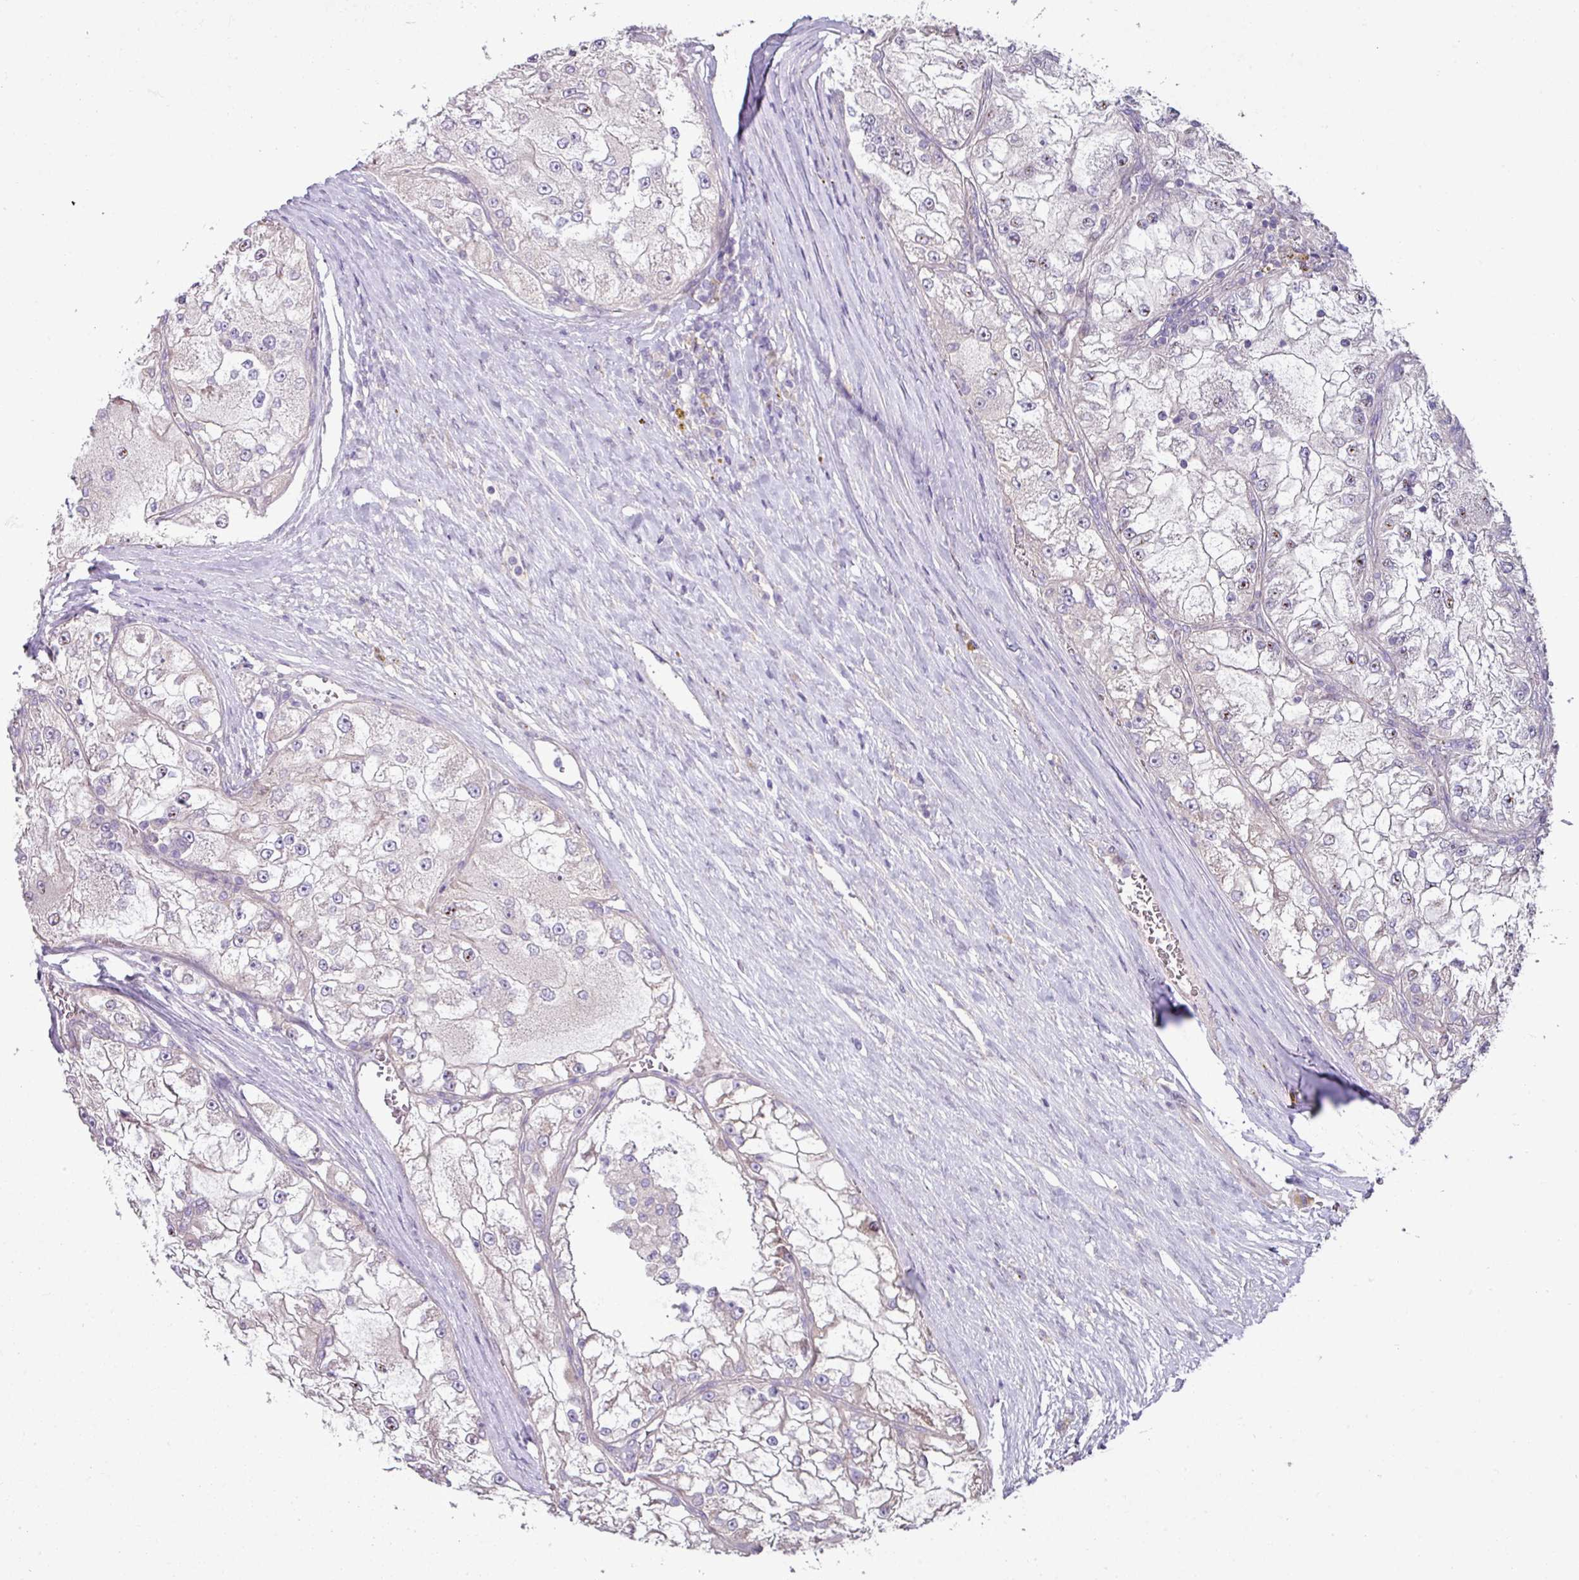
{"staining": {"intensity": "negative", "quantity": "none", "location": "none"}, "tissue": "renal cancer", "cell_type": "Tumor cells", "image_type": "cancer", "snomed": [{"axis": "morphology", "description": "Adenocarcinoma, NOS"}, {"axis": "topography", "description": "Kidney"}], "caption": "There is no significant positivity in tumor cells of adenocarcinoma (renal). (DAB (3,3'-diaminobenzidine) immunohistochemistry, high magnification).", "gene": "LRRC9", "patient": {"sex": "female", "age": 72}}